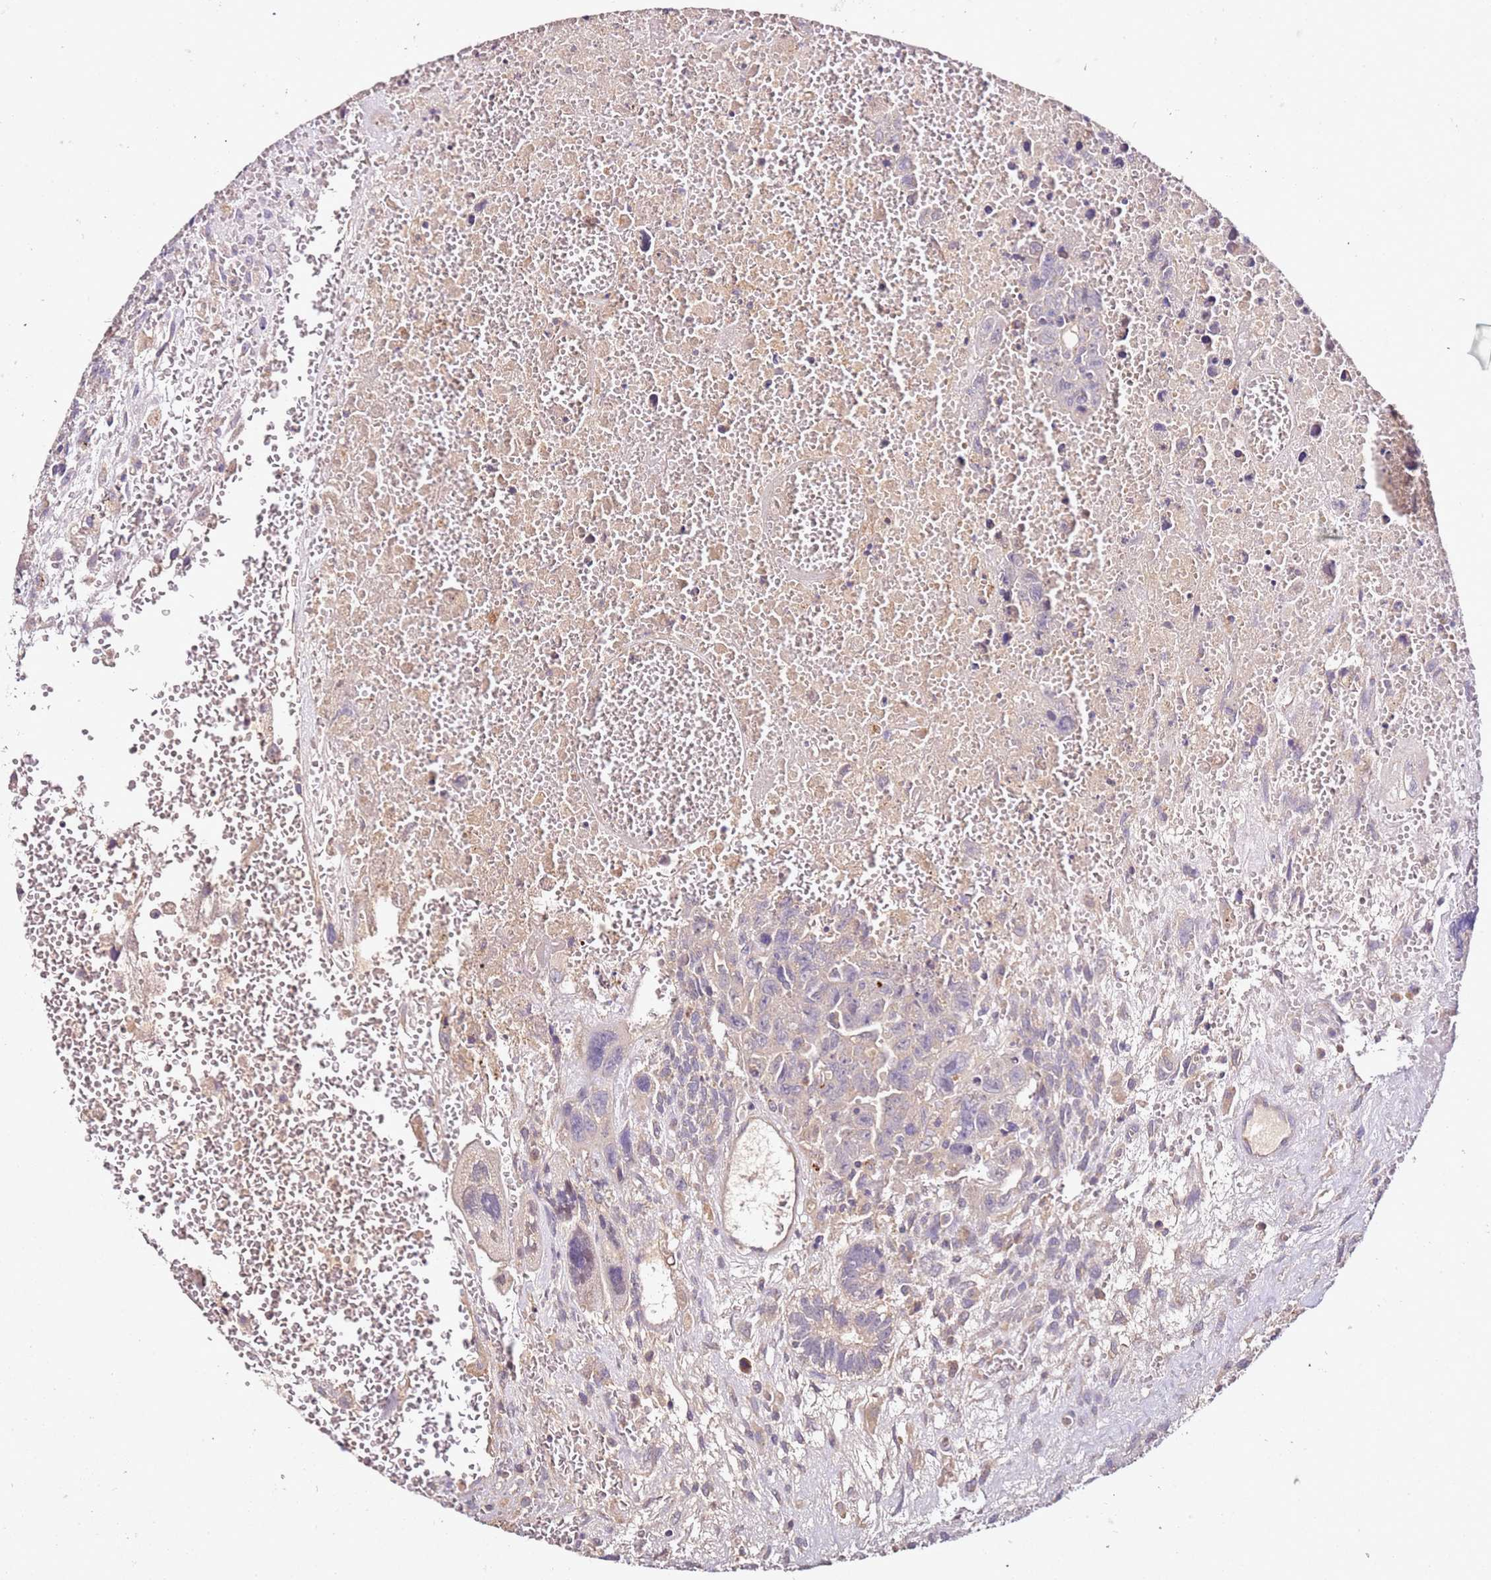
{"staining": {"intensity": "negative", "quantity": "none", "location": "none"}, "tissue": "testis cancer", "cell_type": "Tumor cells", "image_type": "cancer", "snomed": [{"axis": "morphology", "description": "Carcinoma, Embryonal, NOS"}, {"axis": "topography", "description": "Testis"}], "caption": "A micrograph of human testis cancer is negative for staining in tumor cells.", "gene": "OR2B11", "patient": {"sex": "male", "age": 28}}